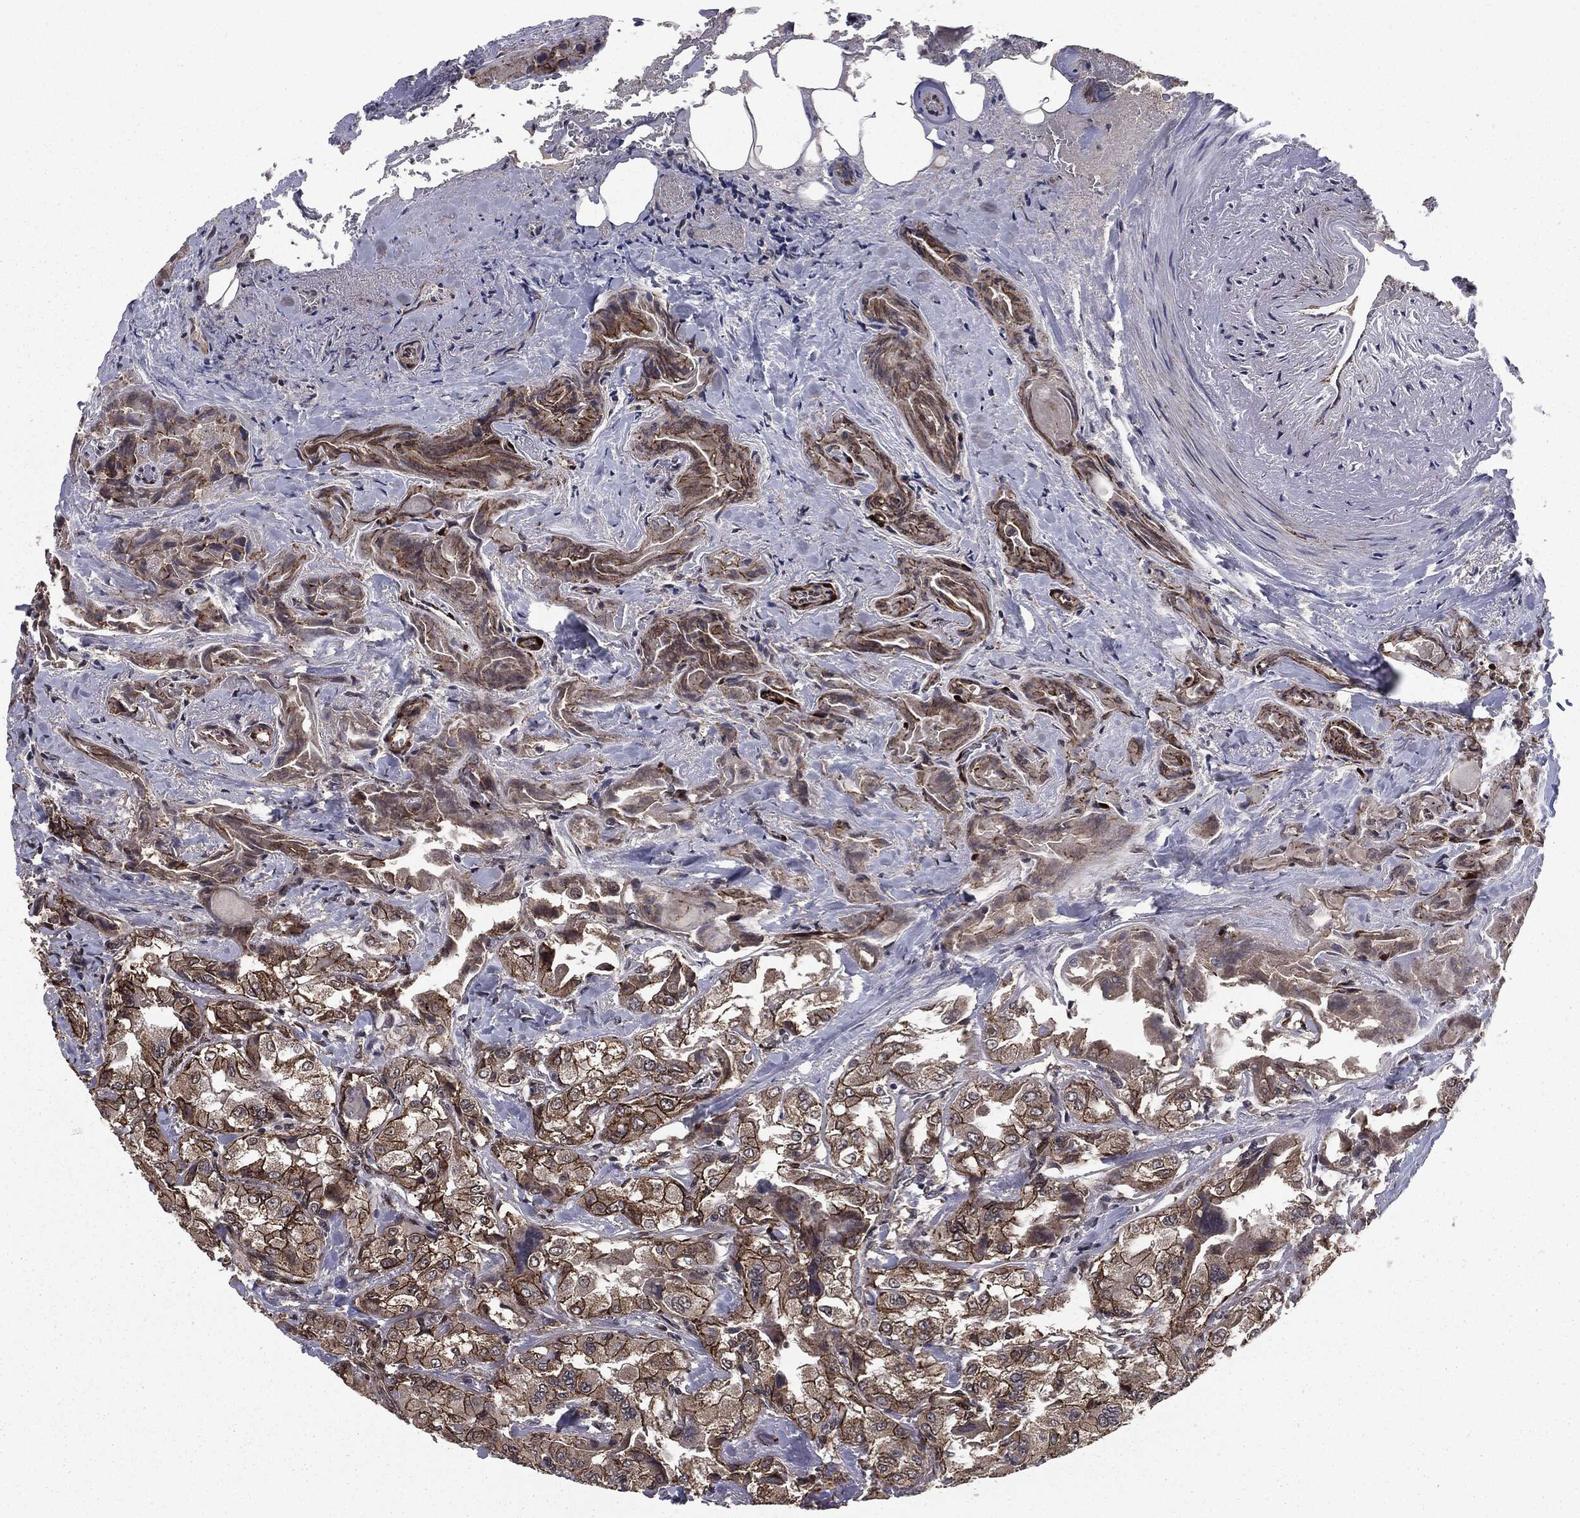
{"staining": {"intensity": "moderate", "quantity": ">75%", "location": "cytoplasmic/membranous"}, "tissue": "thyroid cancer", "cell_type": "Tumor cells", "image_type": "cancer", "snomed": [{"axis": "morphology", "description": "Normal tissue, NOS"}, {"axis": "morphology", "description": "Papillary adenocarcinoma, NOS"}, {"axis": "topography", "description": "Thyroid gland"}], "caption": "Thyroid papillary adenocarcinoma was stained to show a protein in brown. There is medium levels of moderate cytoplasmic/membranous expression in about >75% of tumor cells.", "gene": "PTPA", "patient": {"sex": "female", "age": 66}}